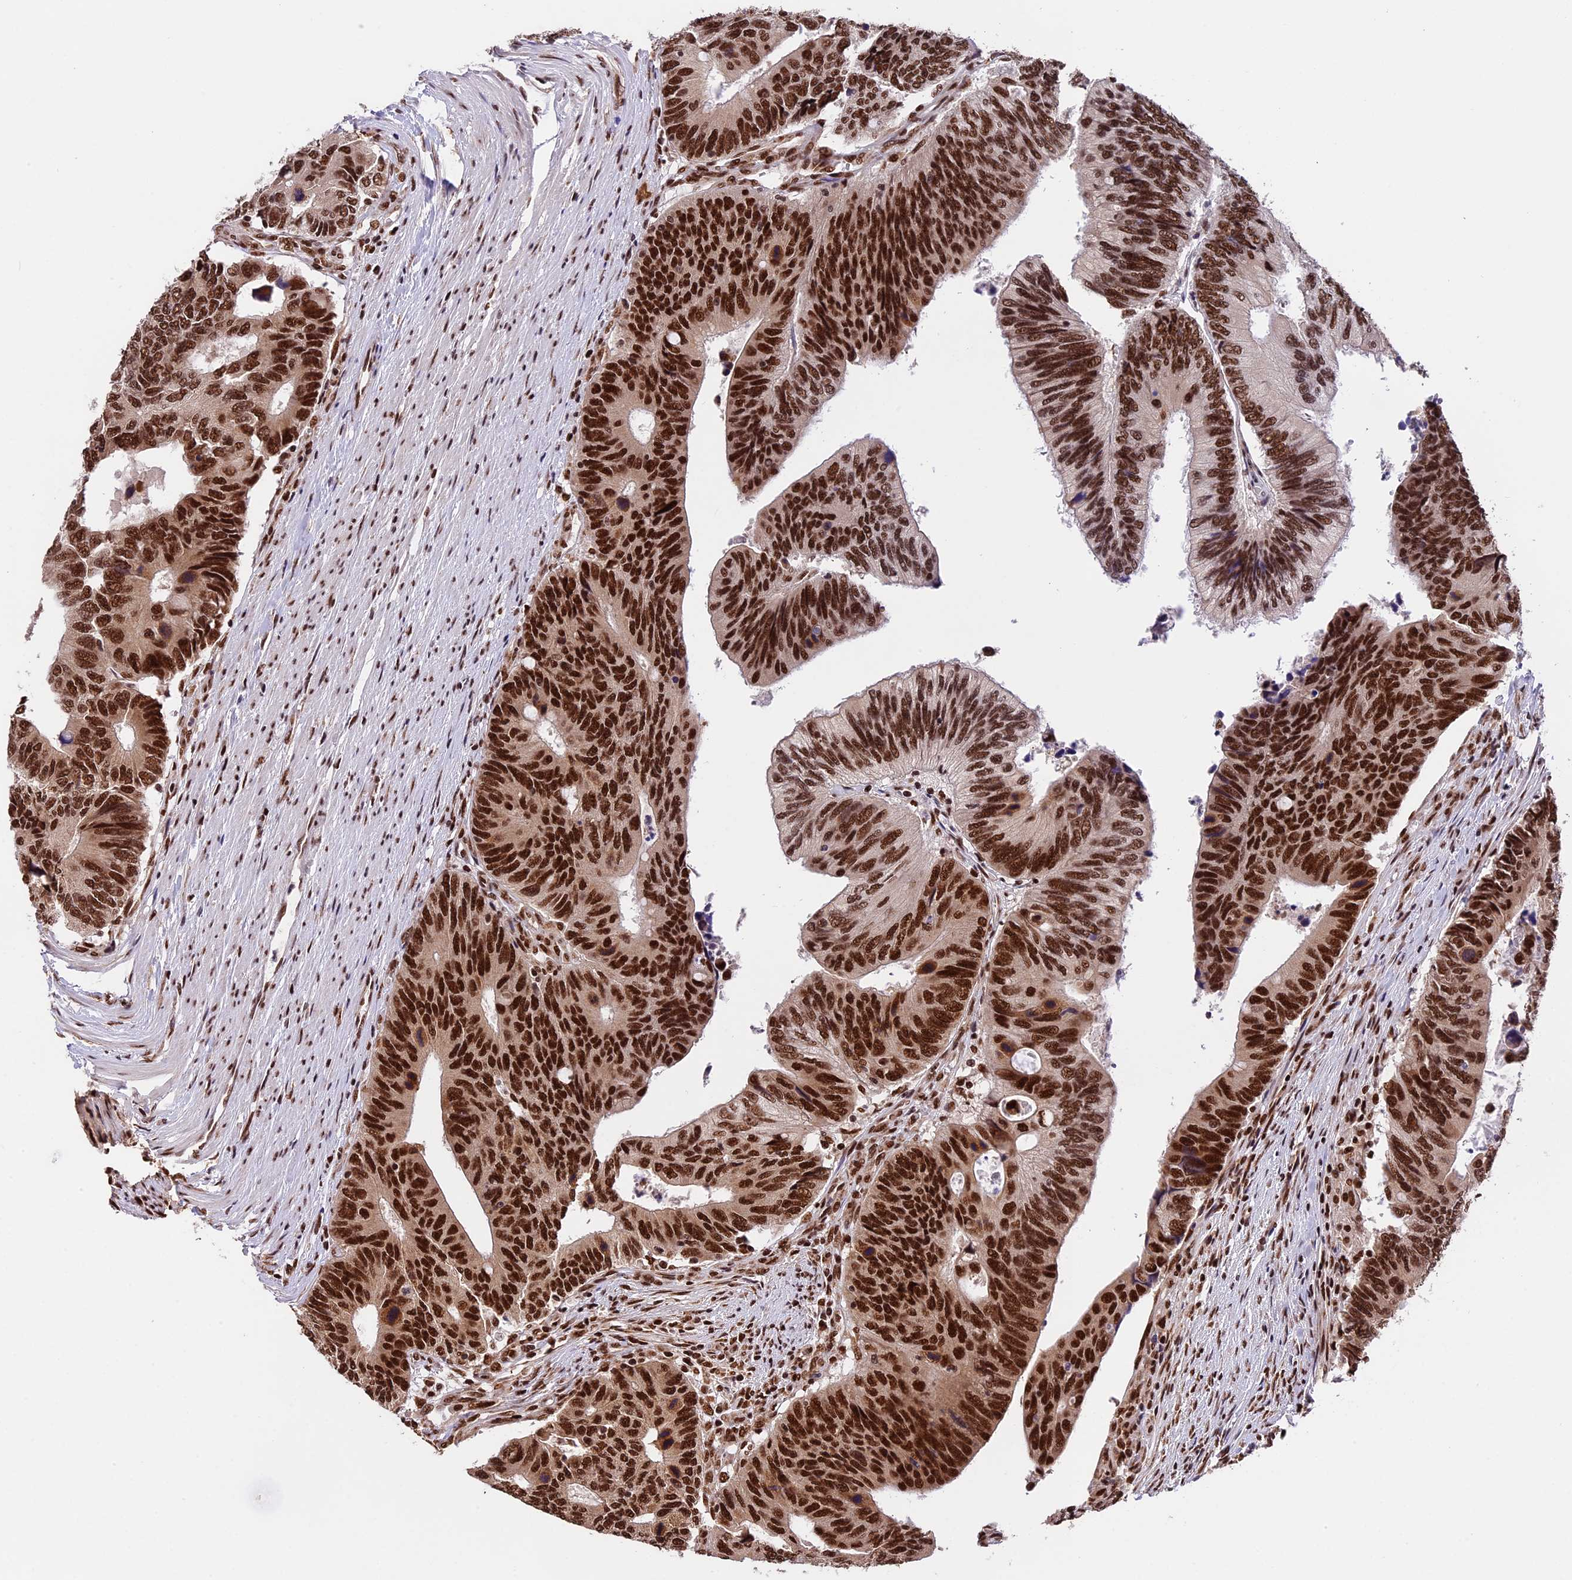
{"staining": {"intensity": "strong", "quantity": ">75%", "location": "nuclear"}, "tissue": "colorectal cancer", "cell_type": "Tumor cells", "image_type": "cancer", "snomed": [{"axis": "morphology", "description": "Adenocarcinoma, NOS"}, {"axis": "topography", "description": "Colon"}], "caption": "This is an image of IHC staining of colorectal cancer (adenocarcinoma), which shows strong staining in the nuclear of tumor cells.", "gene": "RAMAC", "patient": {"sex": "male", "age": 87}}